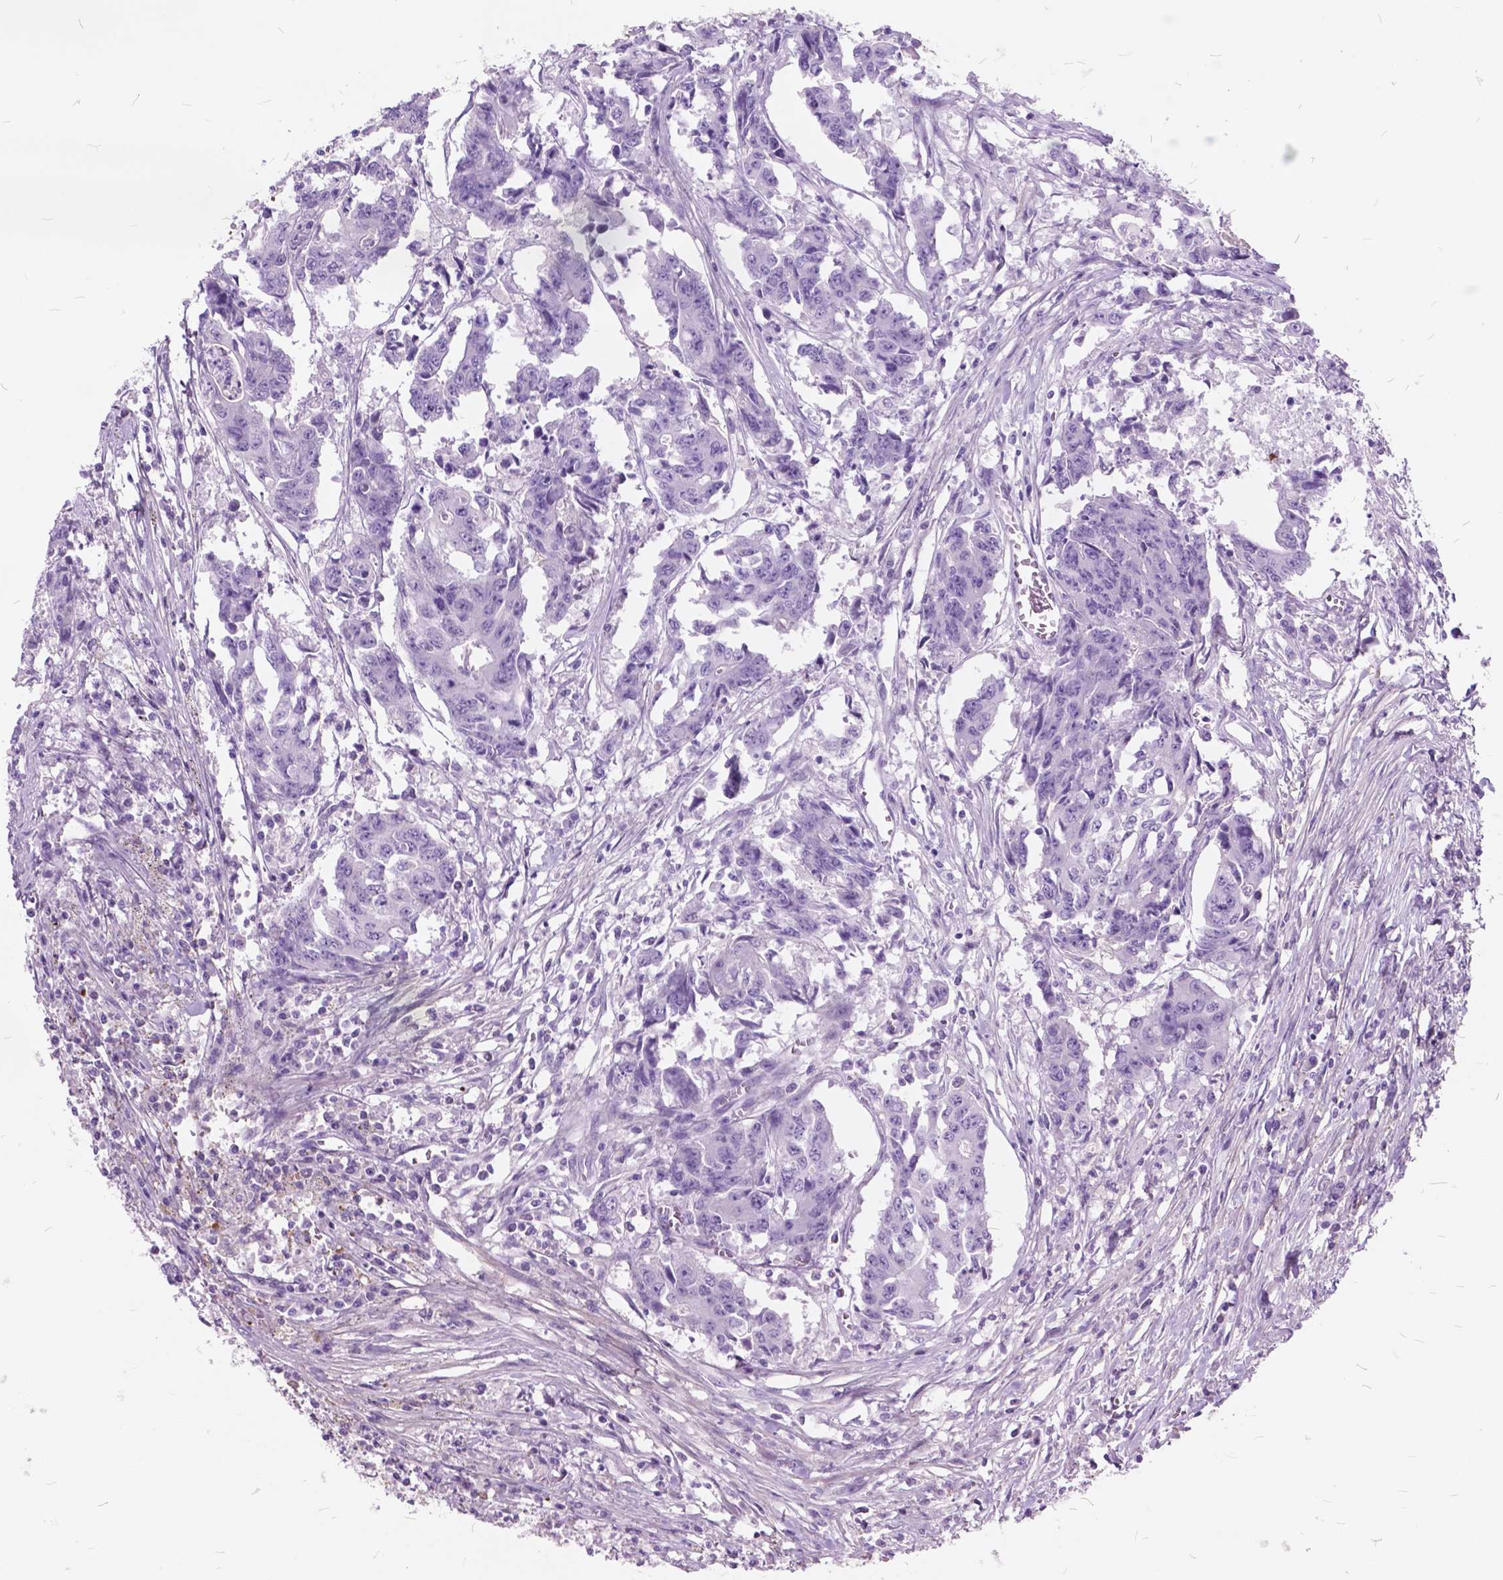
{"staining": {"intensity": "negative", "quantity": "none", "location": "none"}, "tissue": "colorectal cancer", "cell_type": "Tumor cells", "image_type": "cancer", "snomed": [{"axis": "morphology", "description": "Adenocarcinoma, NOS"}, {"axis": "topography", "description": "Rectum"}], "caption": "Protein analysis of colorectal adenocarcinoma shows no significant staining in tumor cells. (Brightfield microscopy of DAB (3,3'-diaminobenzidine) IHC at high magnification).", "gene": "GDF9", "patient": {"sex": "male", "age": 54}}